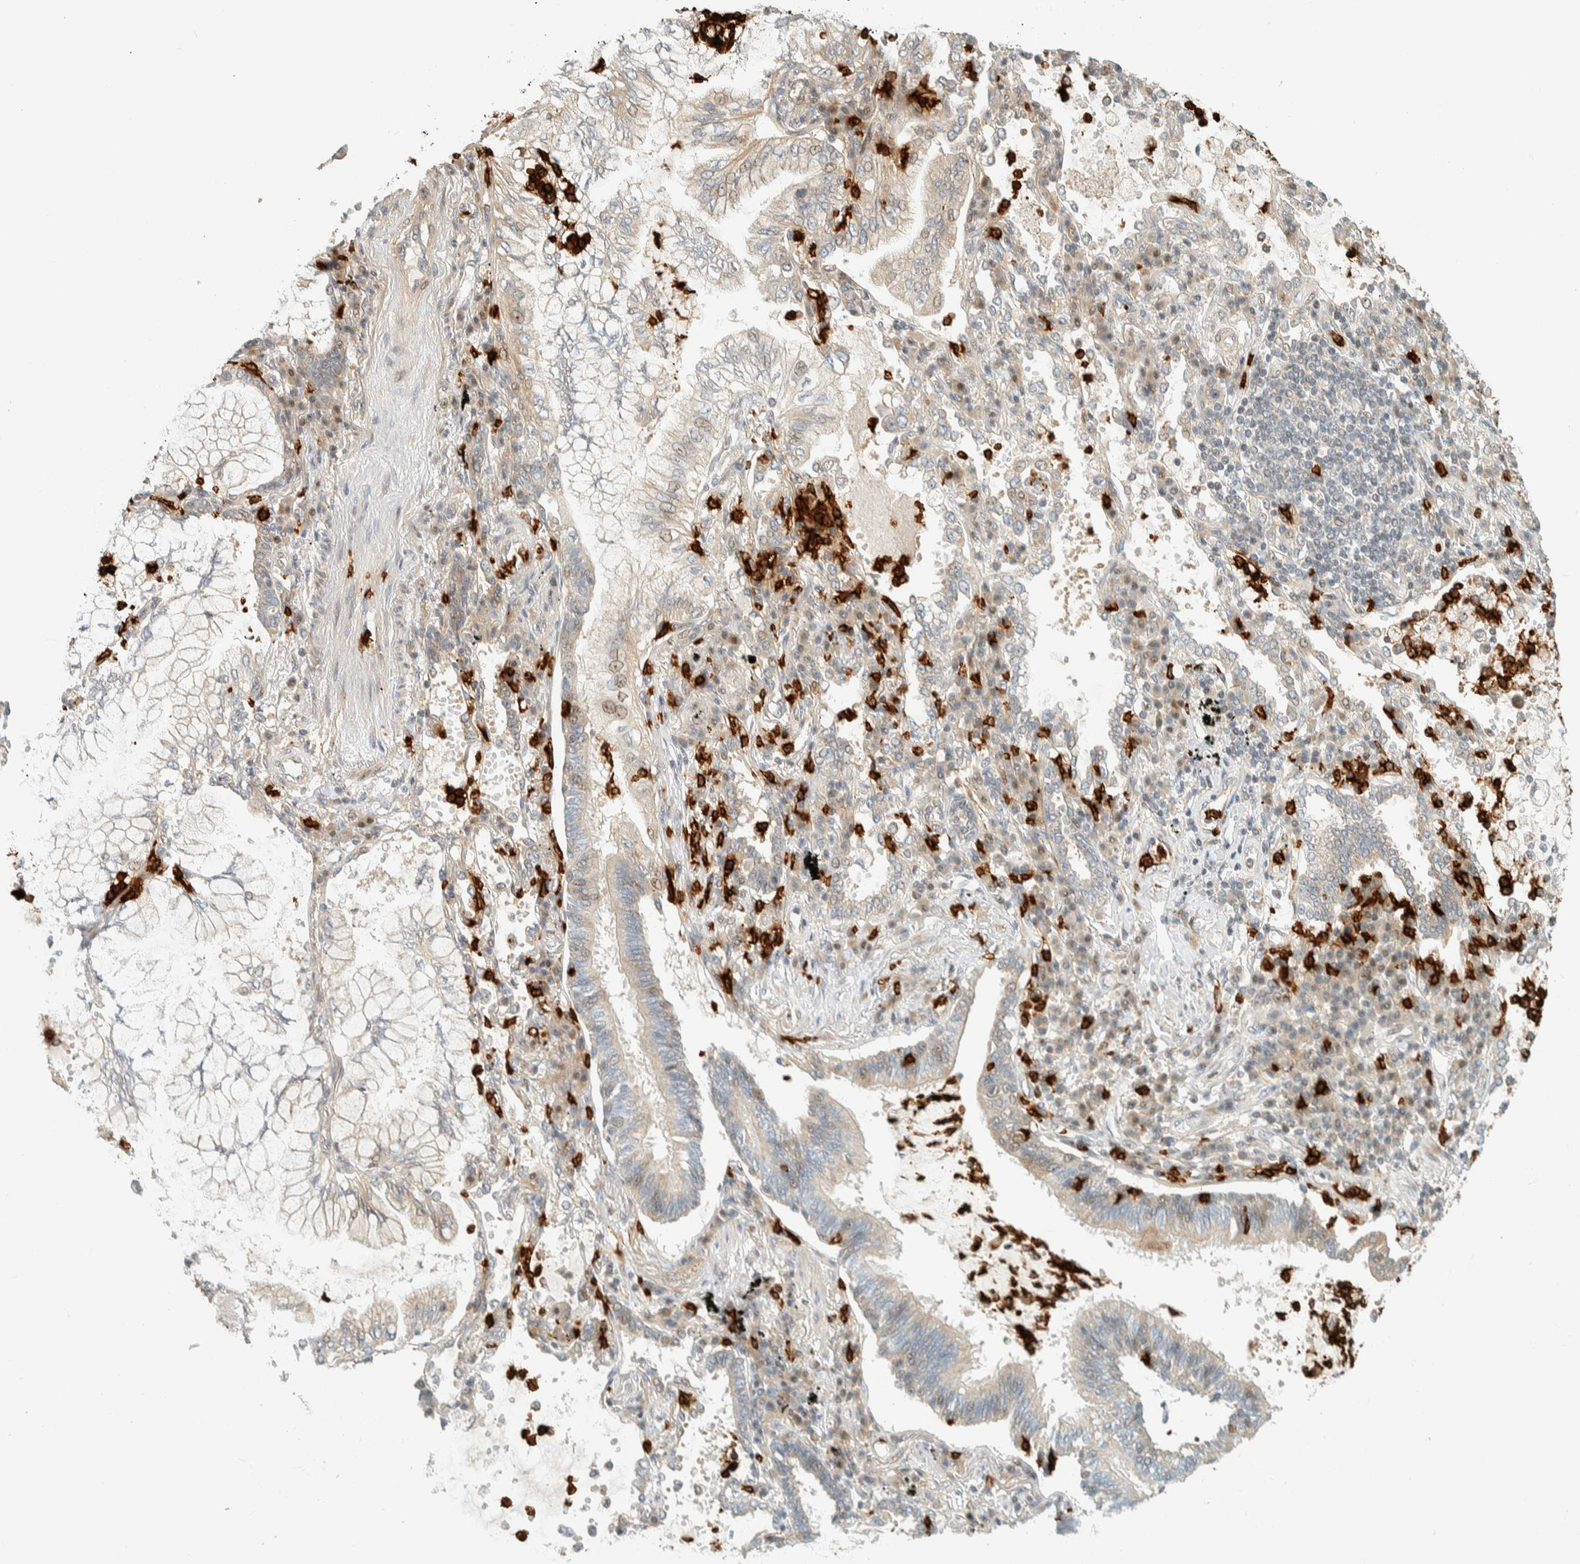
{"staining": {"intensity": "weak", "quantity": "<25%", "location": "cytoplasmic/membranous"}, "tissue": "lung cancer", "cell_type": "Tumor cells", "image_type": "cancer", "snomed": [{"axis": "morphology", "description": "Adenocarcinoma, NOS"}, {"axis": "topography", "description": "Lung"}], "caption": "This is a photomicrograph of immunohistochemistry staining of adenocarcinoma (lung), which shows no staining in tumor cells. The staining is performed using DAB brown chromogen with nuclei counter-stained in using hematoxylin.", "gene": "CCDC171", "patient": {"sex": "female", "age": 70}}